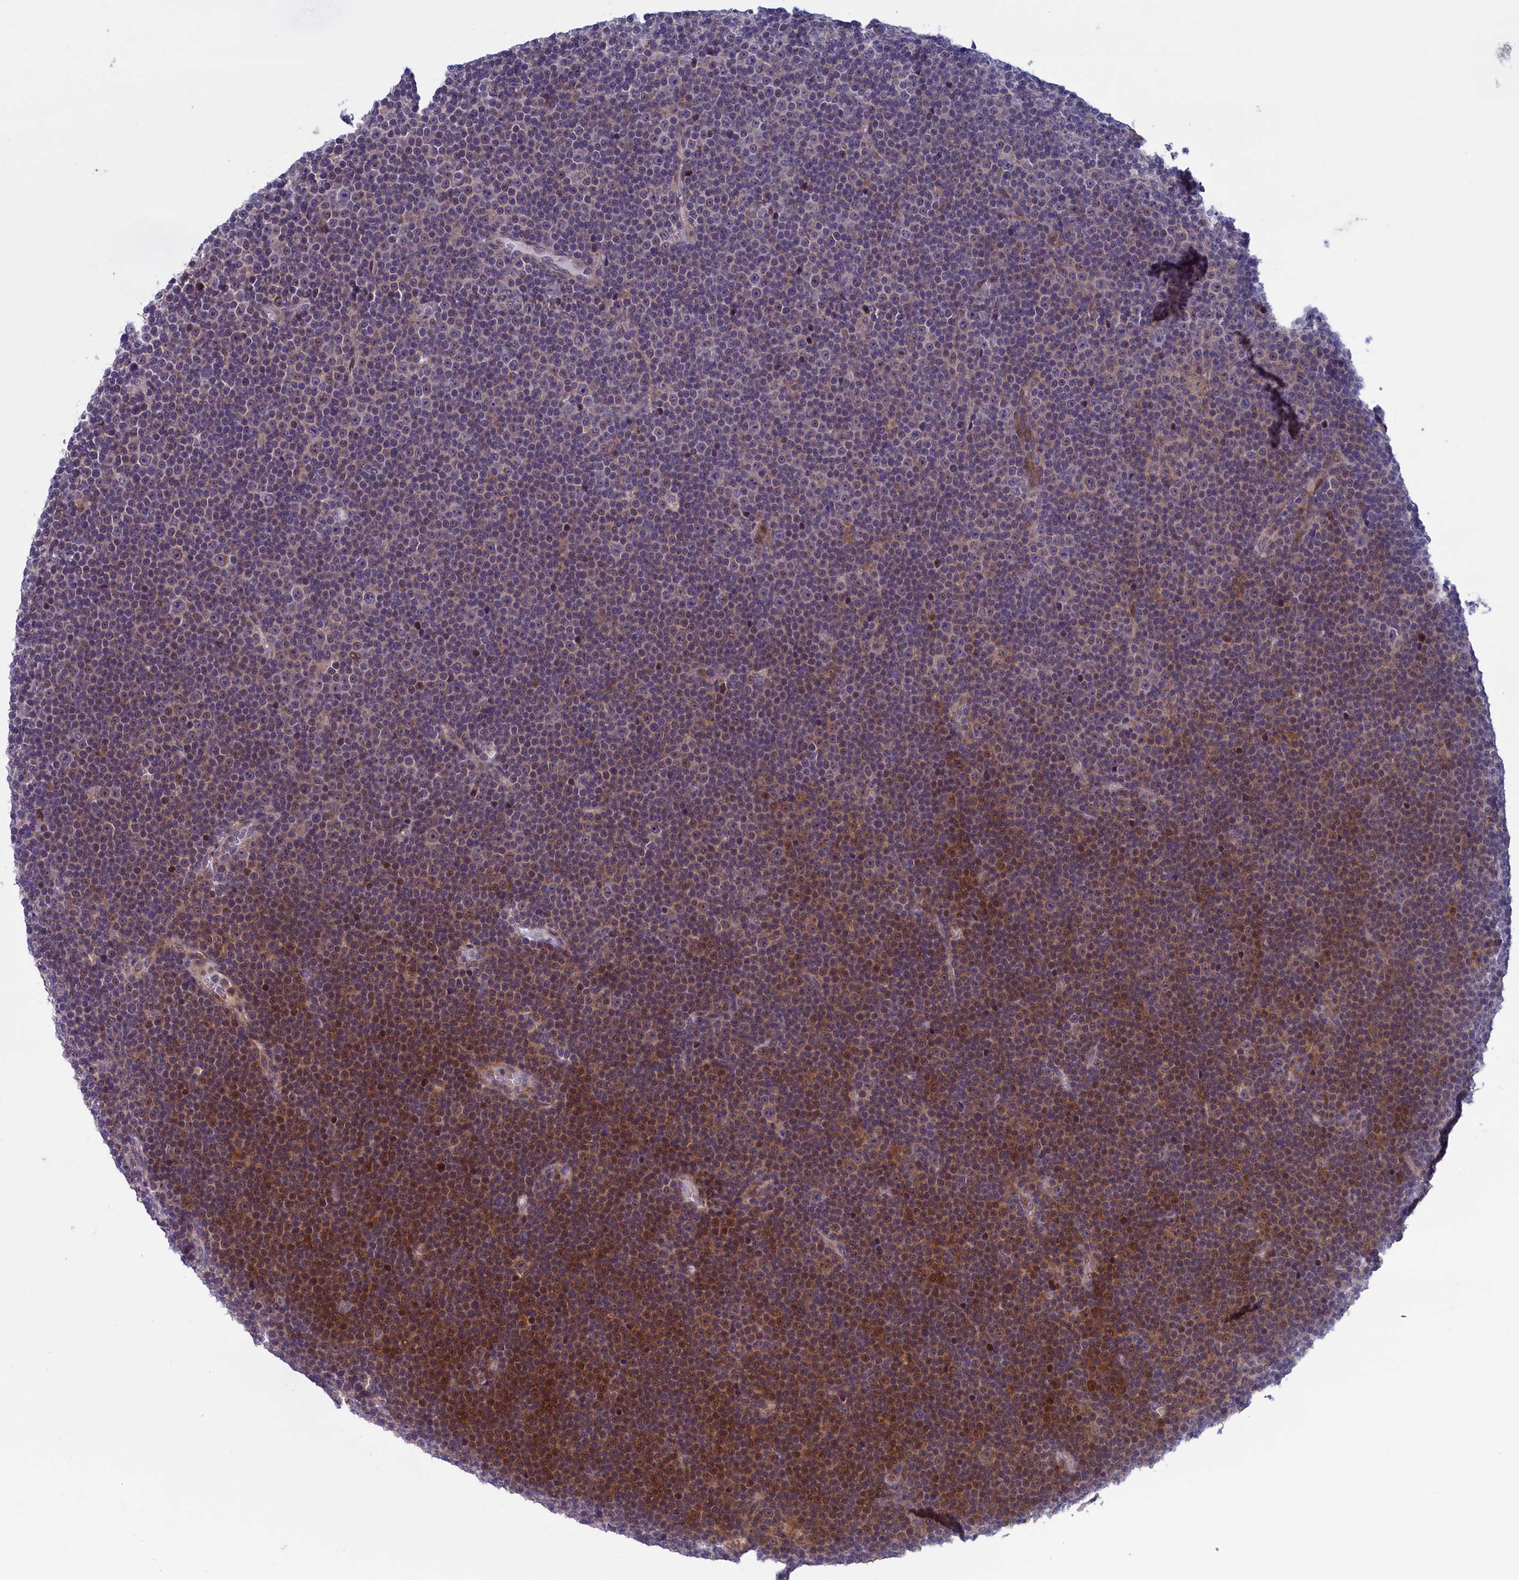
{"staining": {"intensity": "moderate", "quantity": "<25%", "location": "cytoplasmic/membranous,nuclear"}, "tissue": "lymphoma", "cell_type": "Tumor cells", "image_type": "cancer", "snomed": [{"axis": "morphology", "description": "Malignant lymphoma, non-Hodgkin's type, Low grade"}, {"axis": "topography", "description": "Lymph node"}], "caption": "Lymphoma stained with DAB (3,3'-diaminobenzidine) IHC exhibits low levels of moderate cytoplasmic/membranous and nuclear staining in about <25% of tumor cells.", "gene": "ANKRD39", "patient": {"sex": "female", "age": 67}}